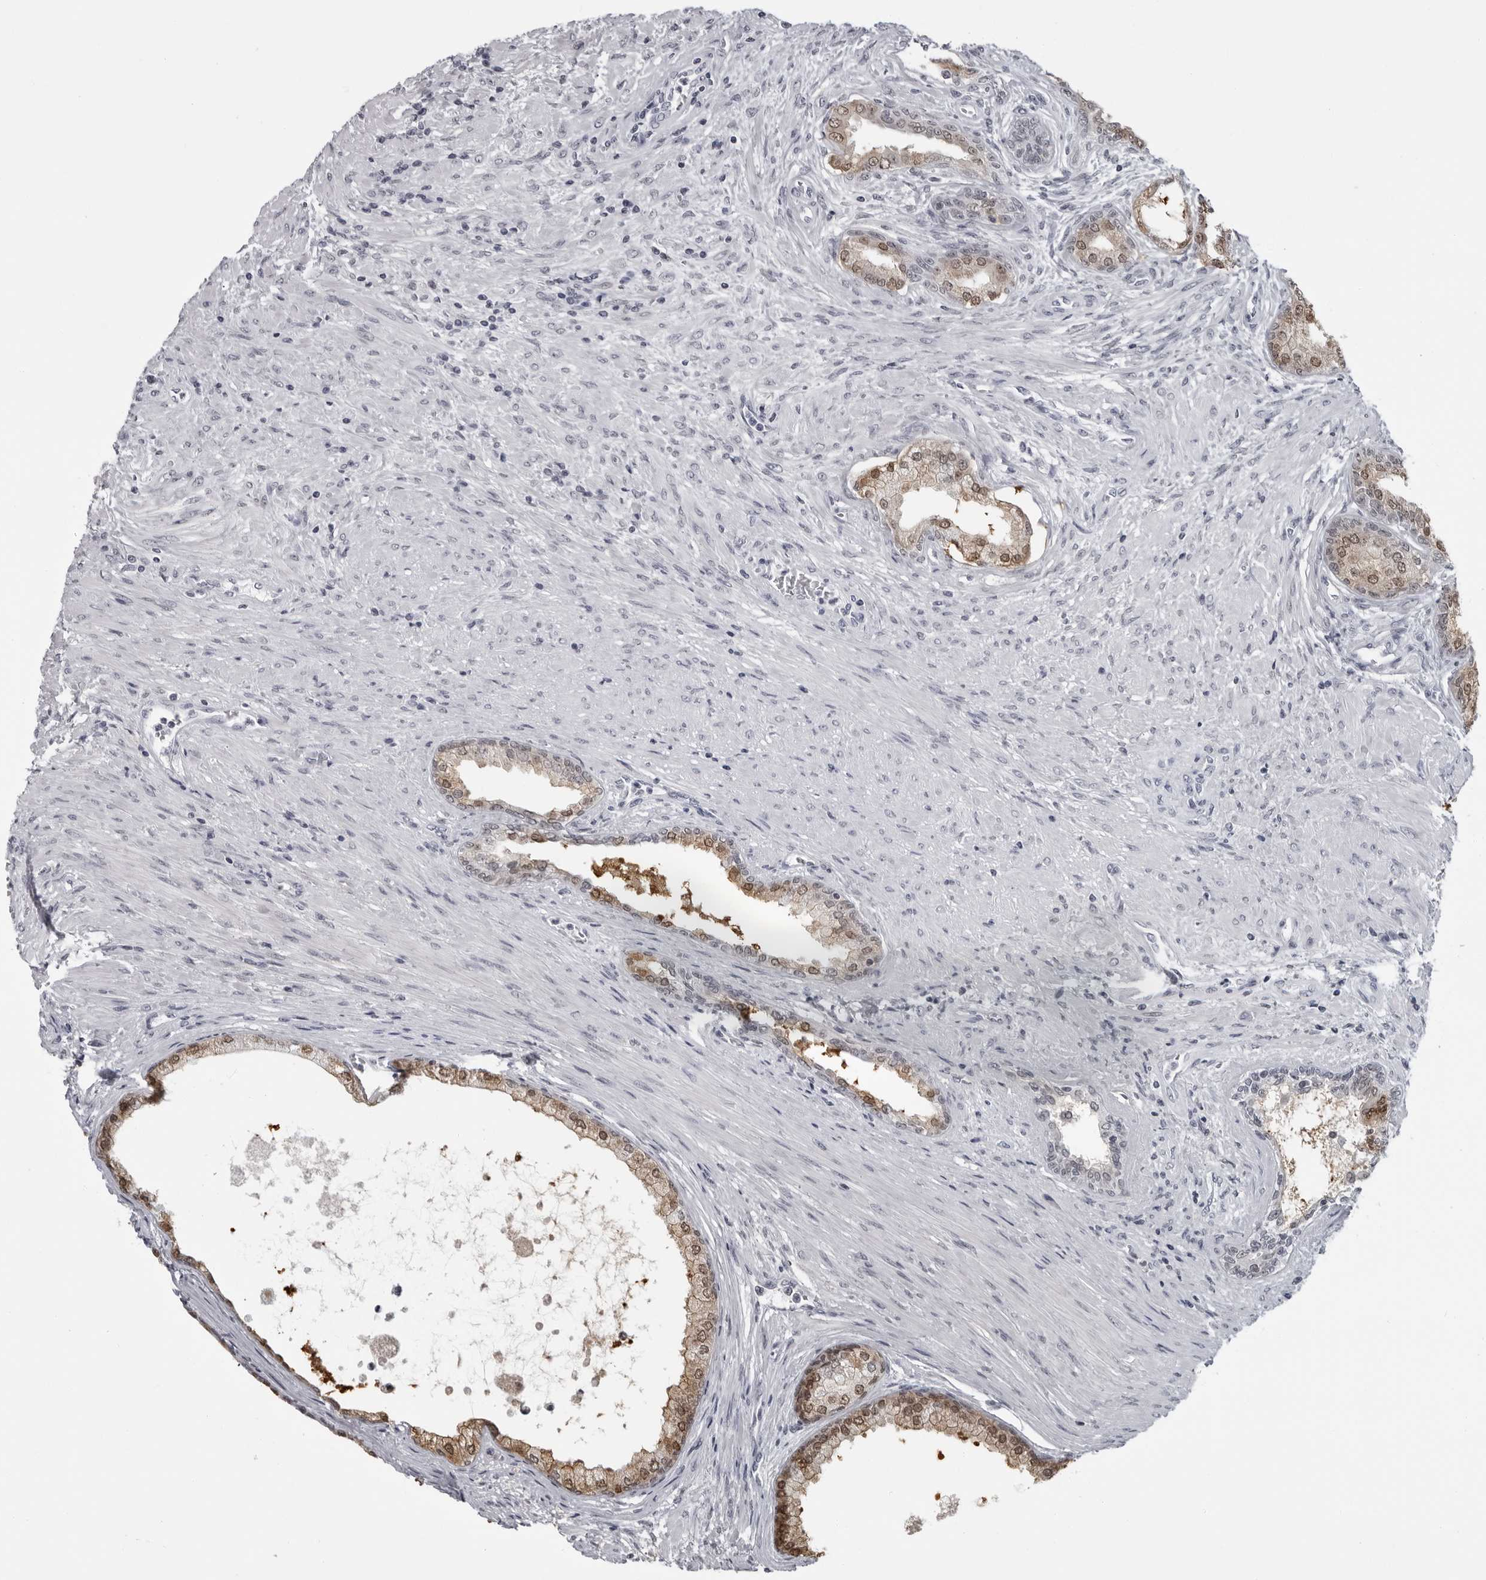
{"staining": {"intensity": "moderate", "quantity": "25%-75%", "location": "nuclear"}, "tissue": "prostate cancer", "cell_type": "Tumor cells", "image_type": "cancer", "snomed": [{"axis": "morphology", "description": "Normal tissue, NOS"}, {"axis": "morphology", "description": "Adenocarcinoma, Low grade"}, {"axis": "topography", "description": "Prostate"}, {"axis": "topography", "description": "Peripheral nerve tissue"}], "caption": "Protein staining of prostate cancer (low-grade adenocarcinoma) tissue shows moderate nuclear positivity in approximately 25%-75% of tumor cells. Immunohistochemistry (ihc) stains the protein of interest in brown and the nuclei are stained blue.", "gene": "LZIC", "patient": {"sex": "male", "age": 71}}